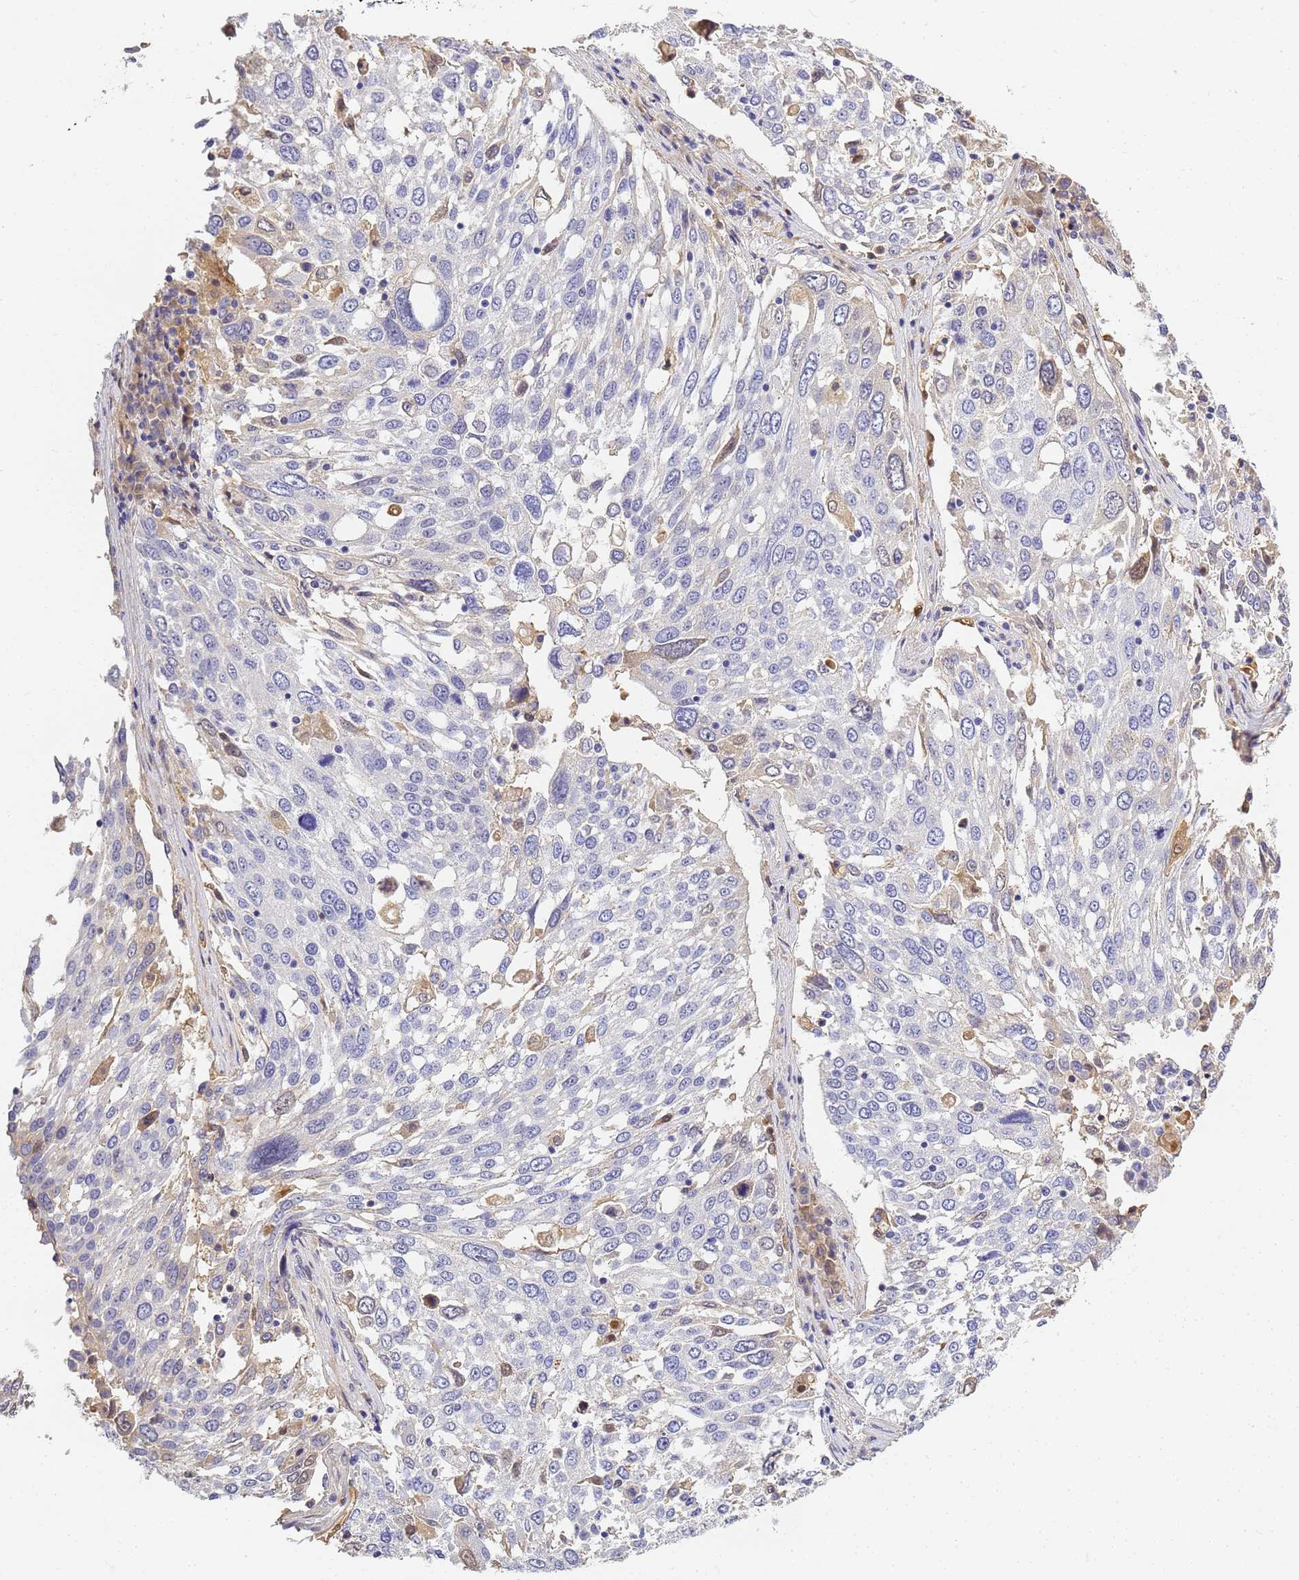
{"staining": {"intensity": "negative", "quantity": "none", "location": "none"}, "tissue": "lung cancer", "cell_type": "Tumor cells", "image_type": "cancer", "snomed": [{"axis": "morphology", "description": "Squamous cell carcinoma, NOS"}, {"axis": "topography", "description": "Lung"}], "caption": "Squamous cell carcinoma (lung) was stained to show a protein in brown. There is no significant positivity in tumor cells.", "gene": "CFH", "patient": {"sex": "male", "age": 65}}